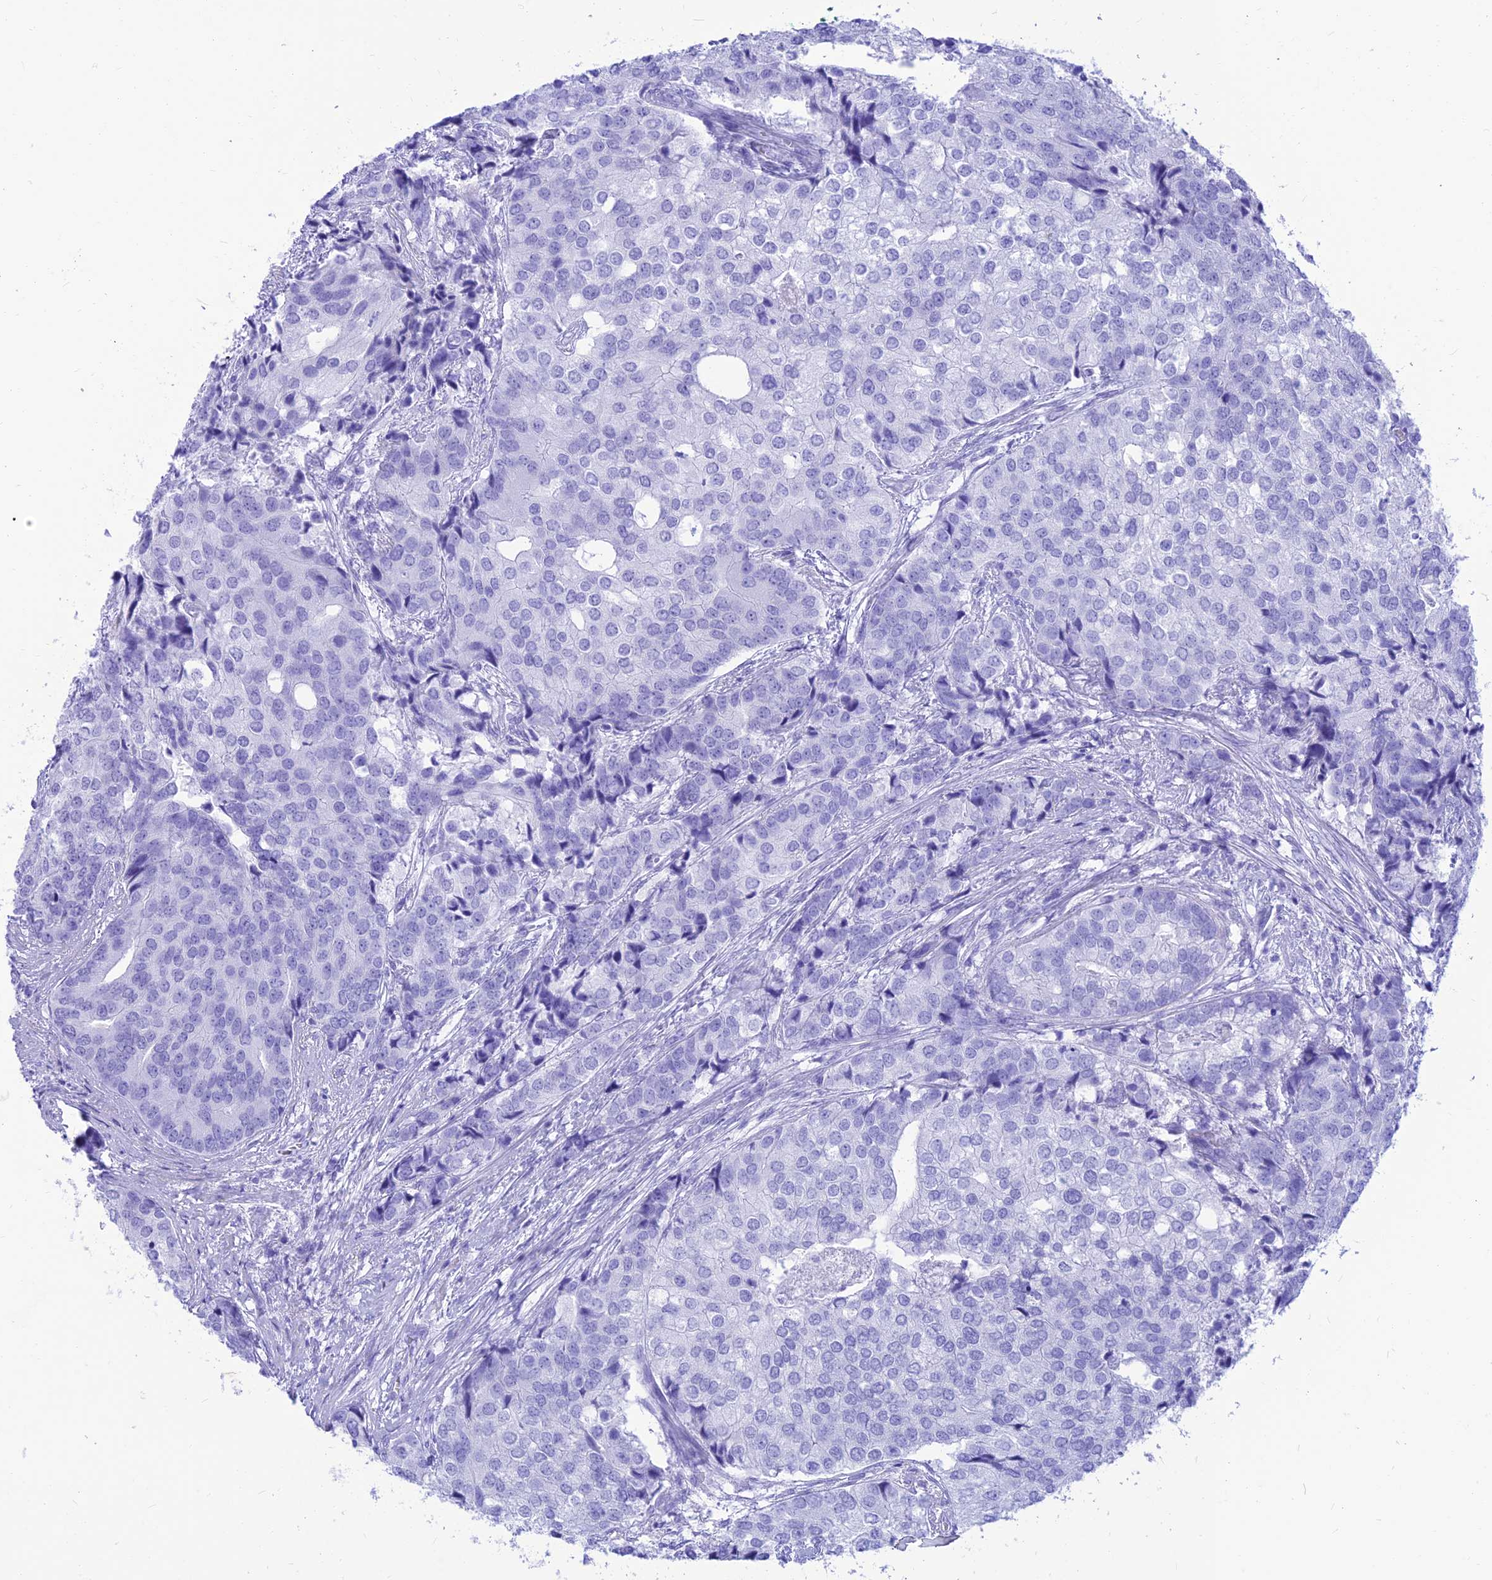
{"staining": {"intensity": "negative", "quantity": "none", "location": "none"}, "tissue": "prostate cancer", "cell_type": "Tumor cells", "image_type": "cancer", "snomed": [{"axis": "morphology", "description": "Adenocarcinoma, High grade"}, {"axis": "topography", "description": "Prostate"}], "caption": "DAB immunohistochemical staining of human prostate cancer shows no significant positivity in tumor cells.", "gene": "PRNP", "patient": {"sex": "male", "age": 62}}